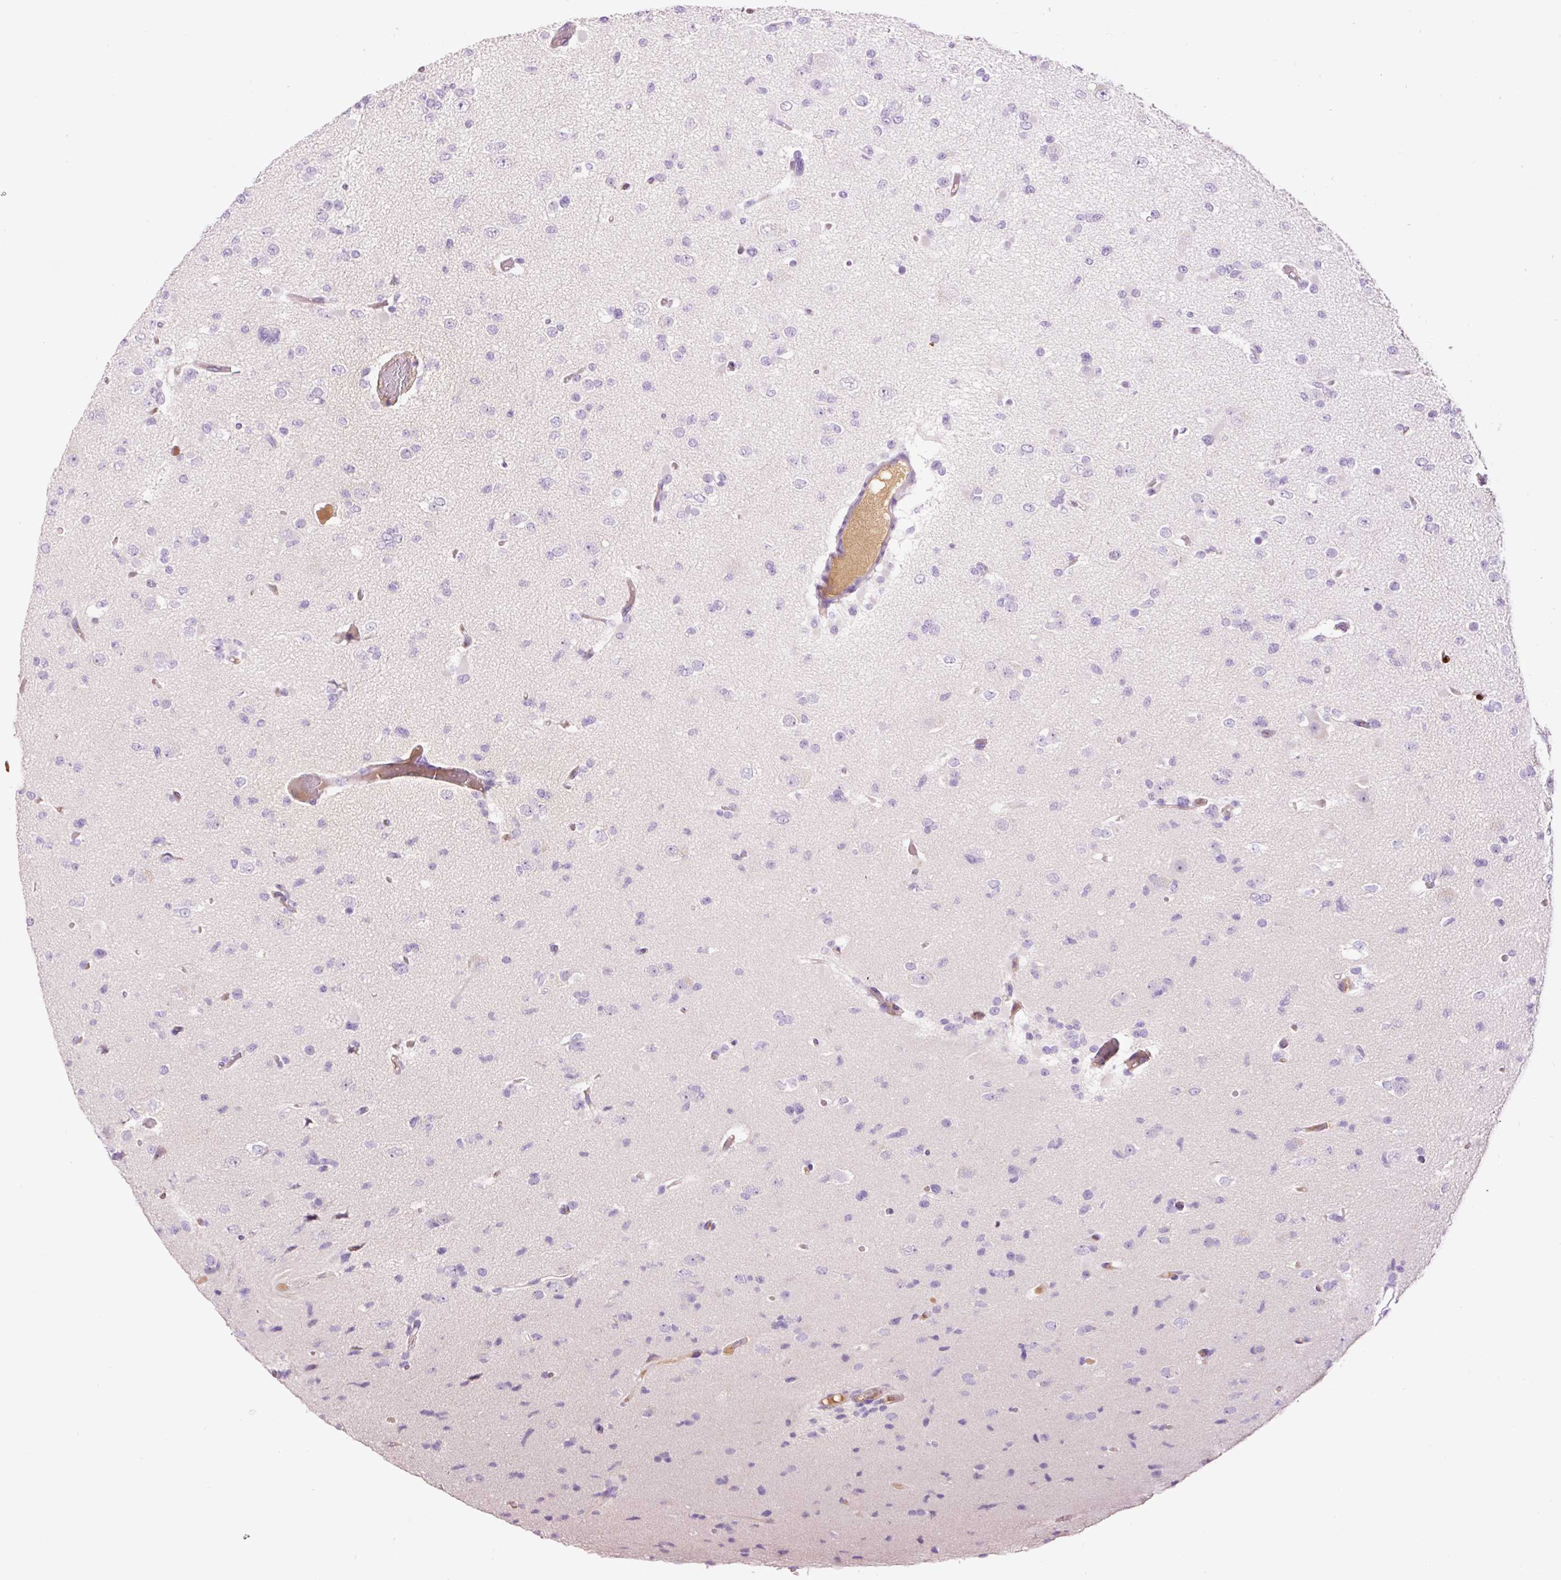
{"staining": {"intensity": "negative", "quantity": "none", "location": "none"}, "tissue": "glioma", "cell_type": "Tumor cells", "image_type": "cancer", "snomed": [{"axis": "morphology", "description": "Glioma, malignant, Low grade"}, {"axis": "topography", "description": "Brain"}], "caption": "Human malignant glioma (low-grade) stained for a protein using immunohistochemistry (IHC) reveals no expression in tumor cells.", "gene": "DPPA4", "patient": {"sex": "female", "age": 22}}